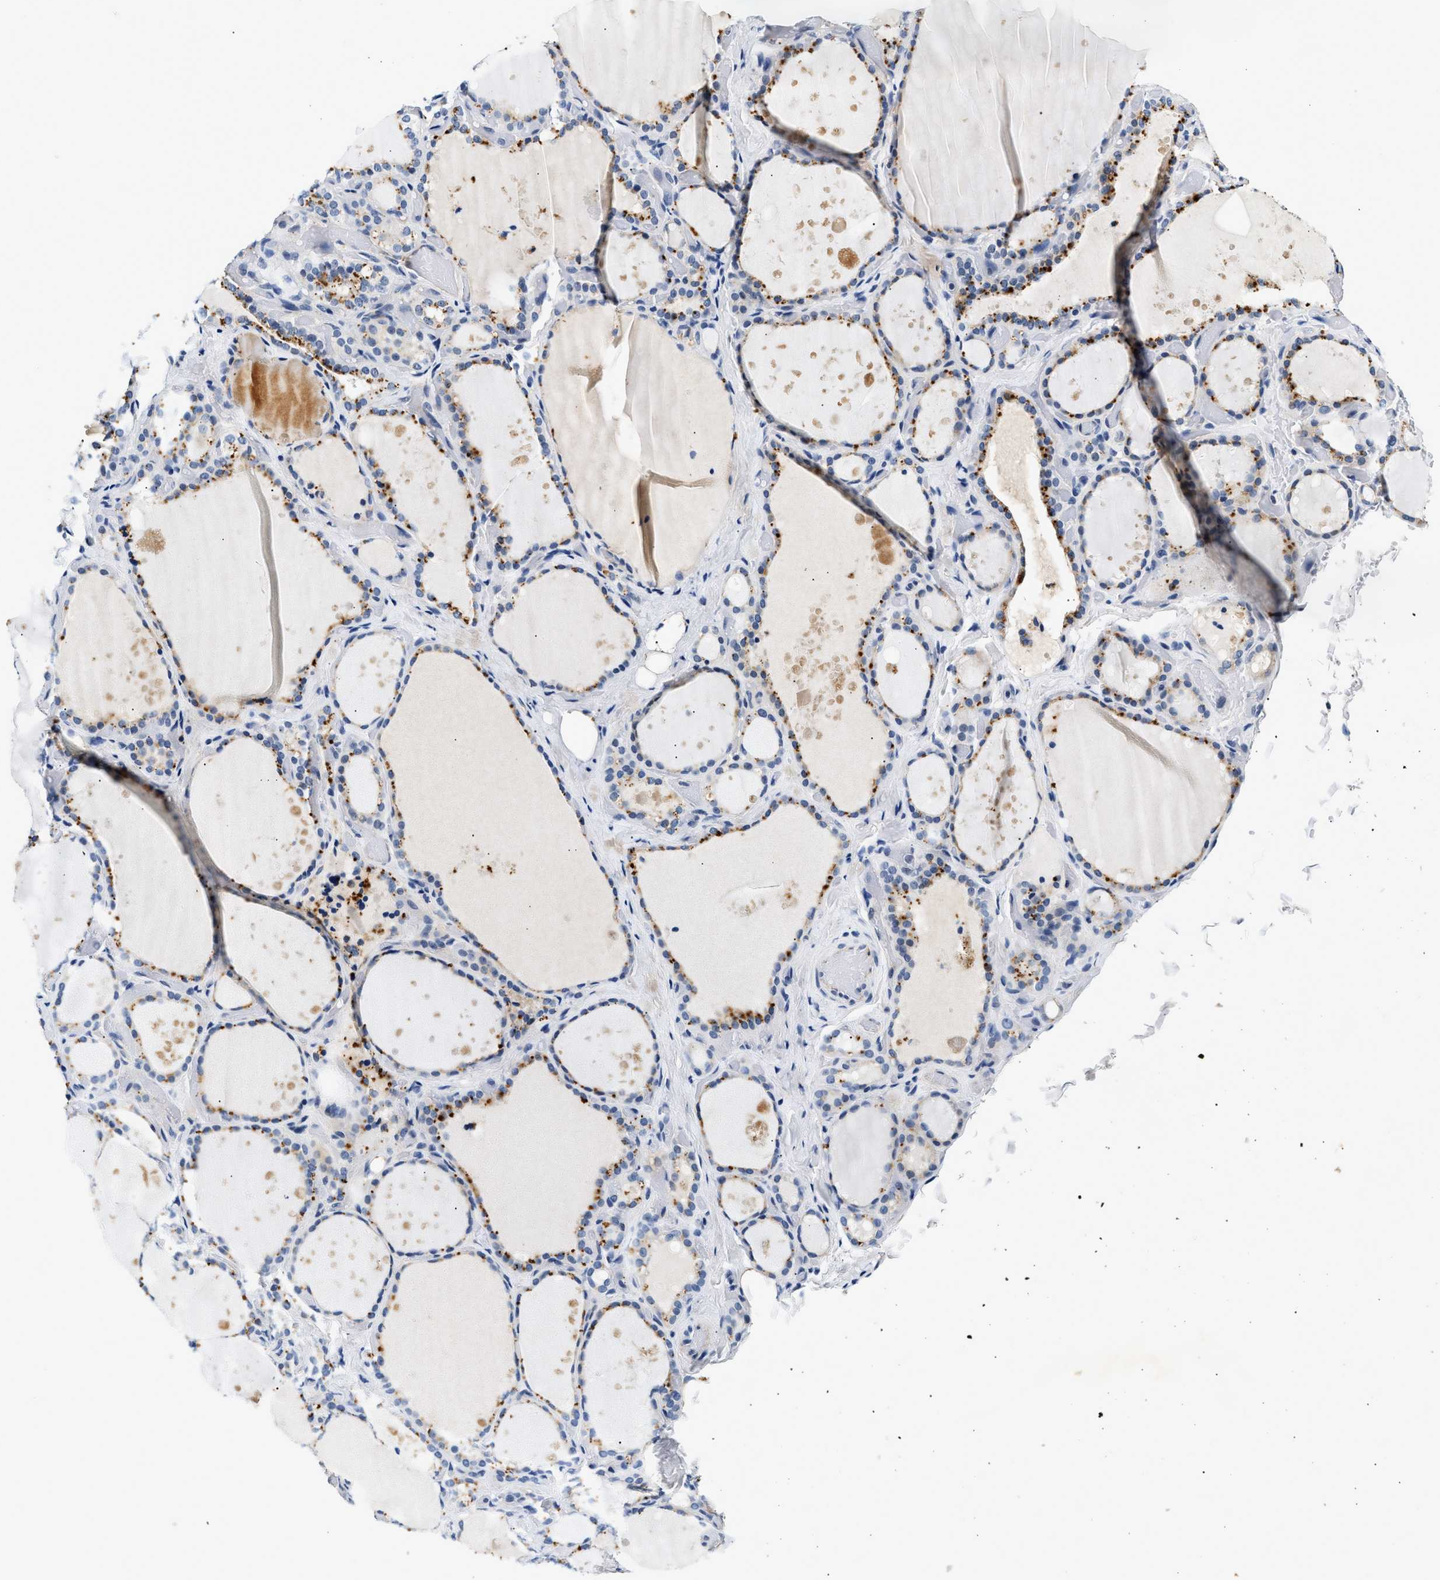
{"staining": {"intensity": "moderate", "quantity": "<25%", "location": "cytoplasmic/membranous"}, "tissue": "thyroid gland", "cell_type": "Glandular cells", "image_type": "normal", "snomed": [{"axis": "morphology", "description": "Normal tissue, NOS"}, {"axis": "topography", "description": "Thyroid gland"}], "caption": "This image shows immunohistochemistry staining of unremarkable thyroid gland, with low moderate cytoplasmic/membranous staining in about <25% of glandular cells.", "gene": "MED22", "patient": {"sex": "female", "age": 44}}